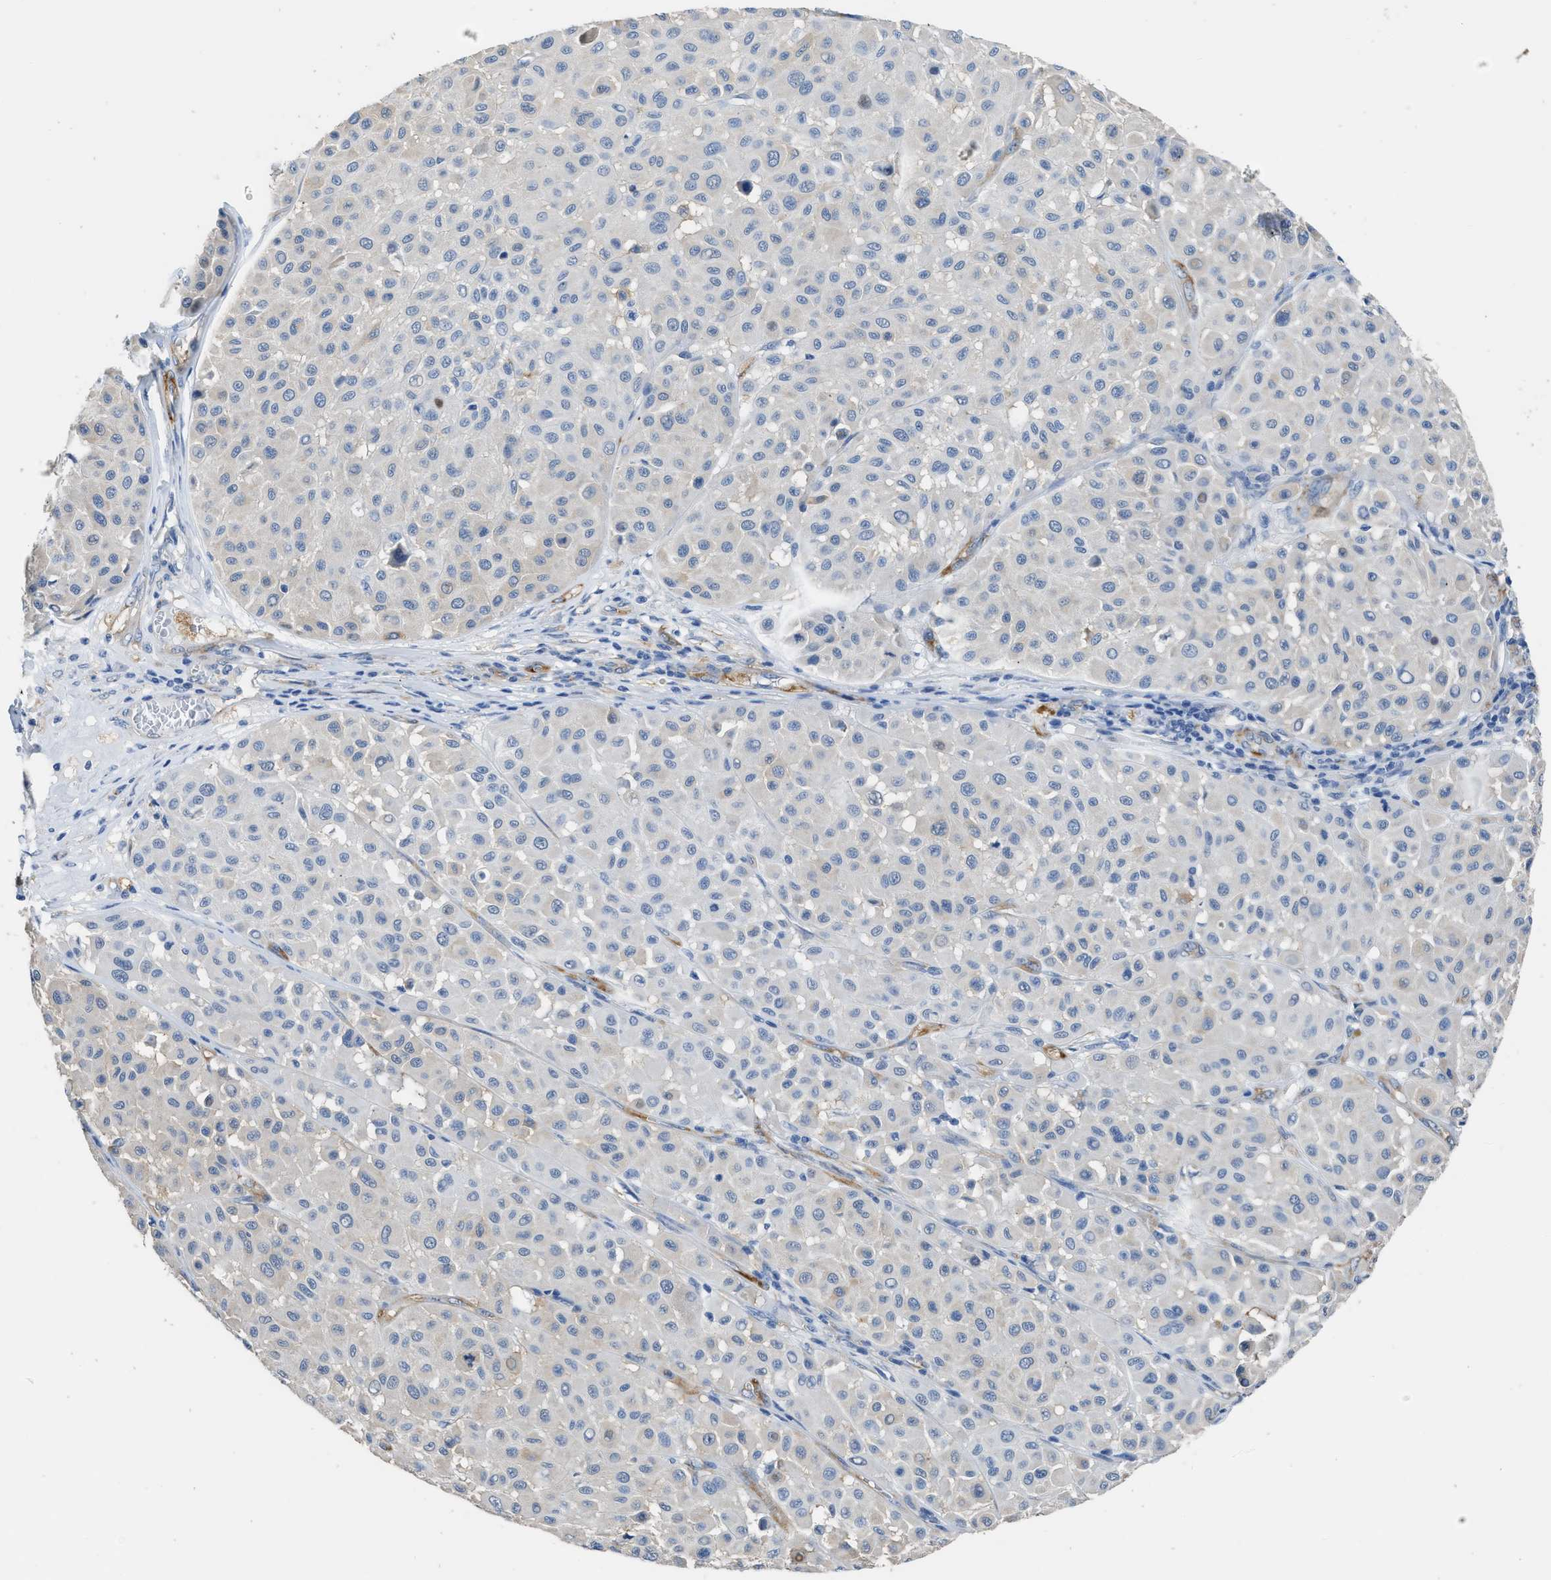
{"staining": {"intensity": "negative", "quantity": "none", "location": "none"}, "tissue": "melanoma", "cell_type": "Tumor cells", "image_type": "cancer", "snomed": [{"axis": "morphology", "description": "Malignant melanoma, Metastatic site"}, {"axis": "topography", "description": "Soft tissue"}], "caption": "Melanoma was stained to show a protein in brown. There is no significant positivity in tumor cells.", "gene": "ZSWIM5", "patient": {"sex": "male", "age": 41}}